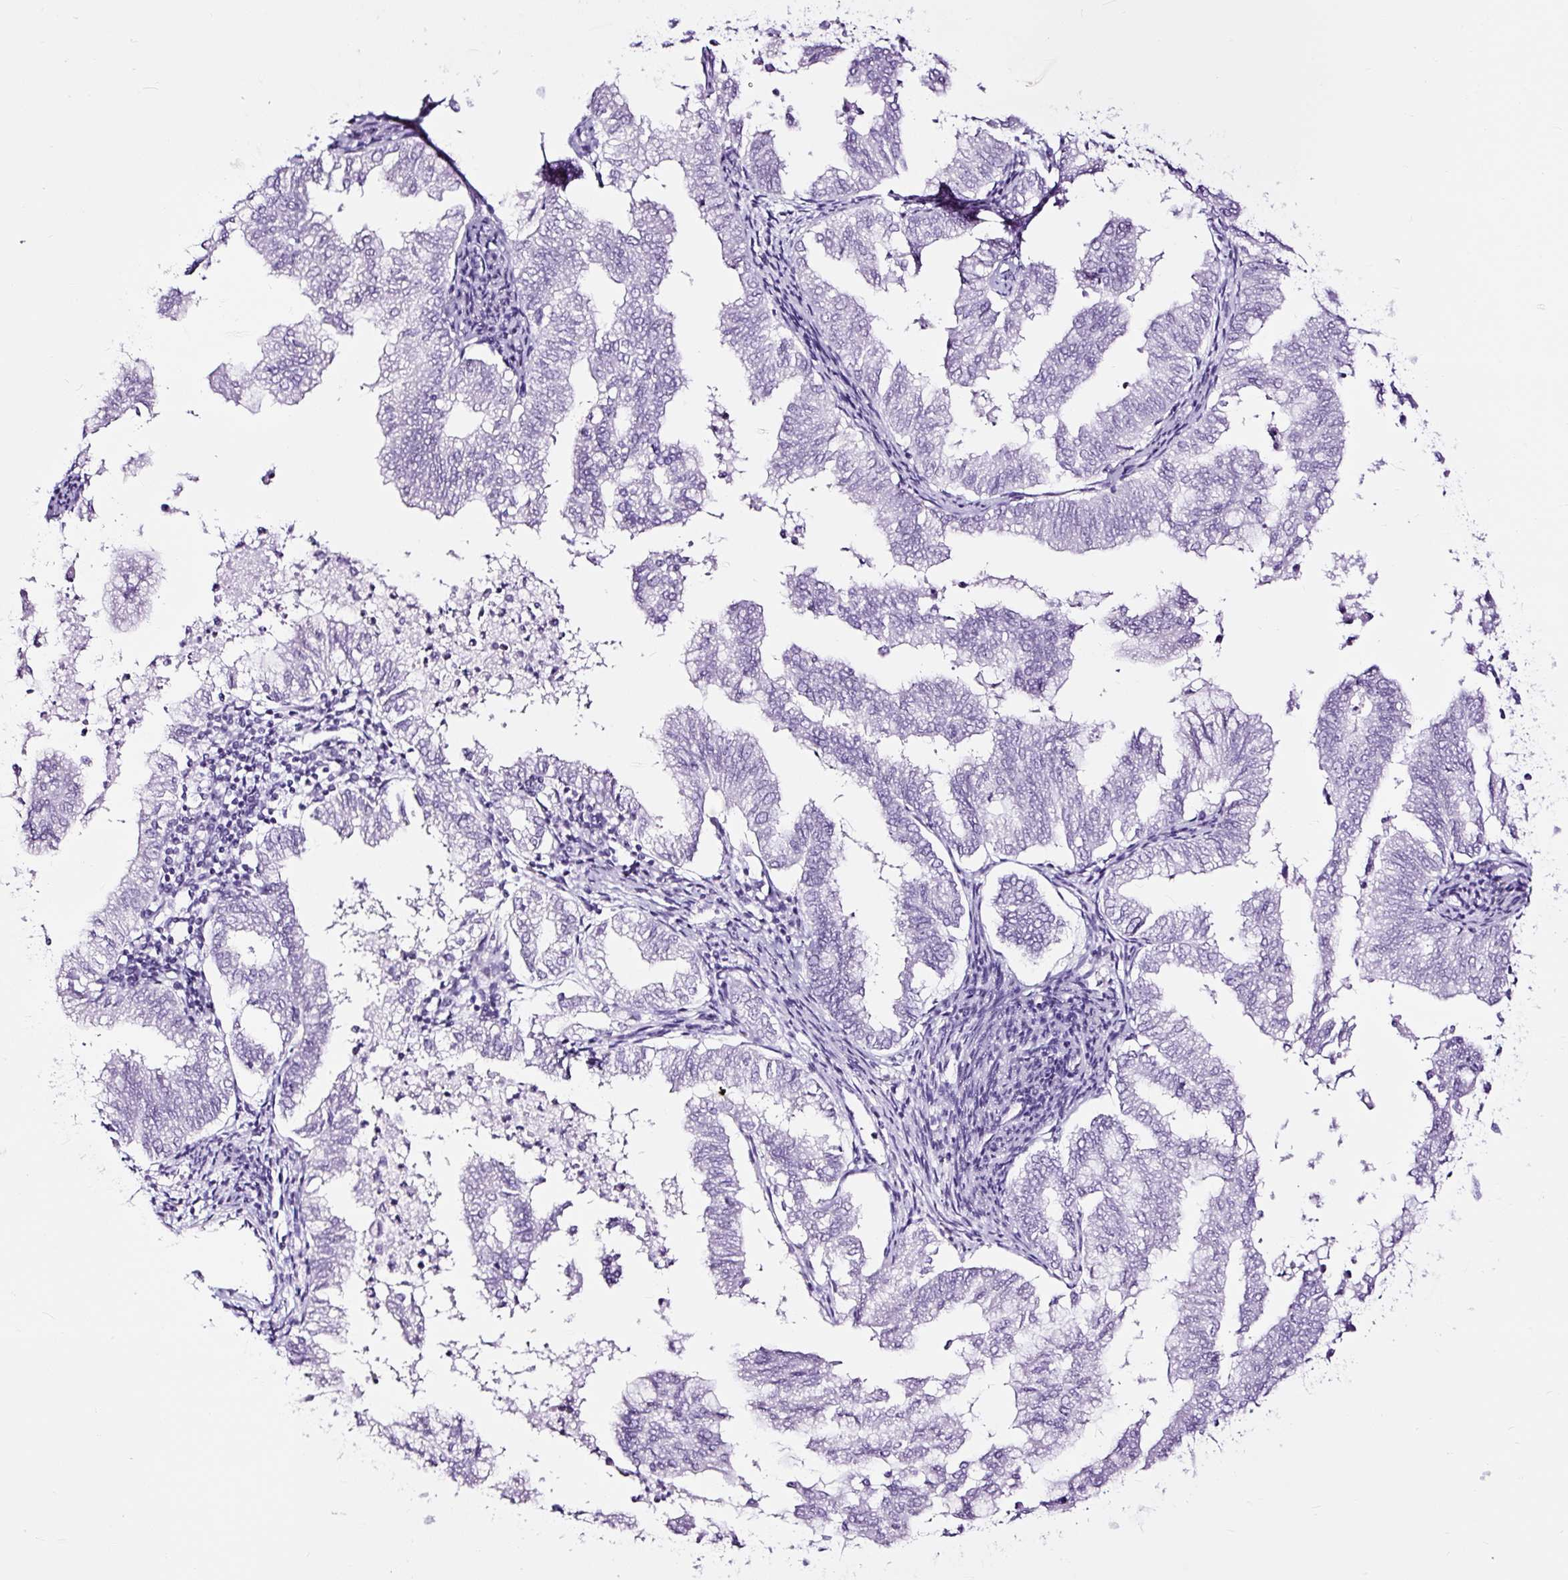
{"staining": {"intensity": "negative", "quantity": "none", "location": "none"}, "tissue": "endometrial cancer", "cell_type": "Tumor cells", "image_type": "cancer", "snomed": [{"axis": "morphology", "description": "Necrosis, NOS"}, {"axis": "morphology", "description": "Adenocarcinoma, NOS"}, {"axis": "topography", "description": "Endometrium"}], "caption": "Immunohistochemistry of human endometrial cancer shows no expression in tumor cells.", "gene": "NPHS2", "patient": {"sex": "female", "age": 79}}